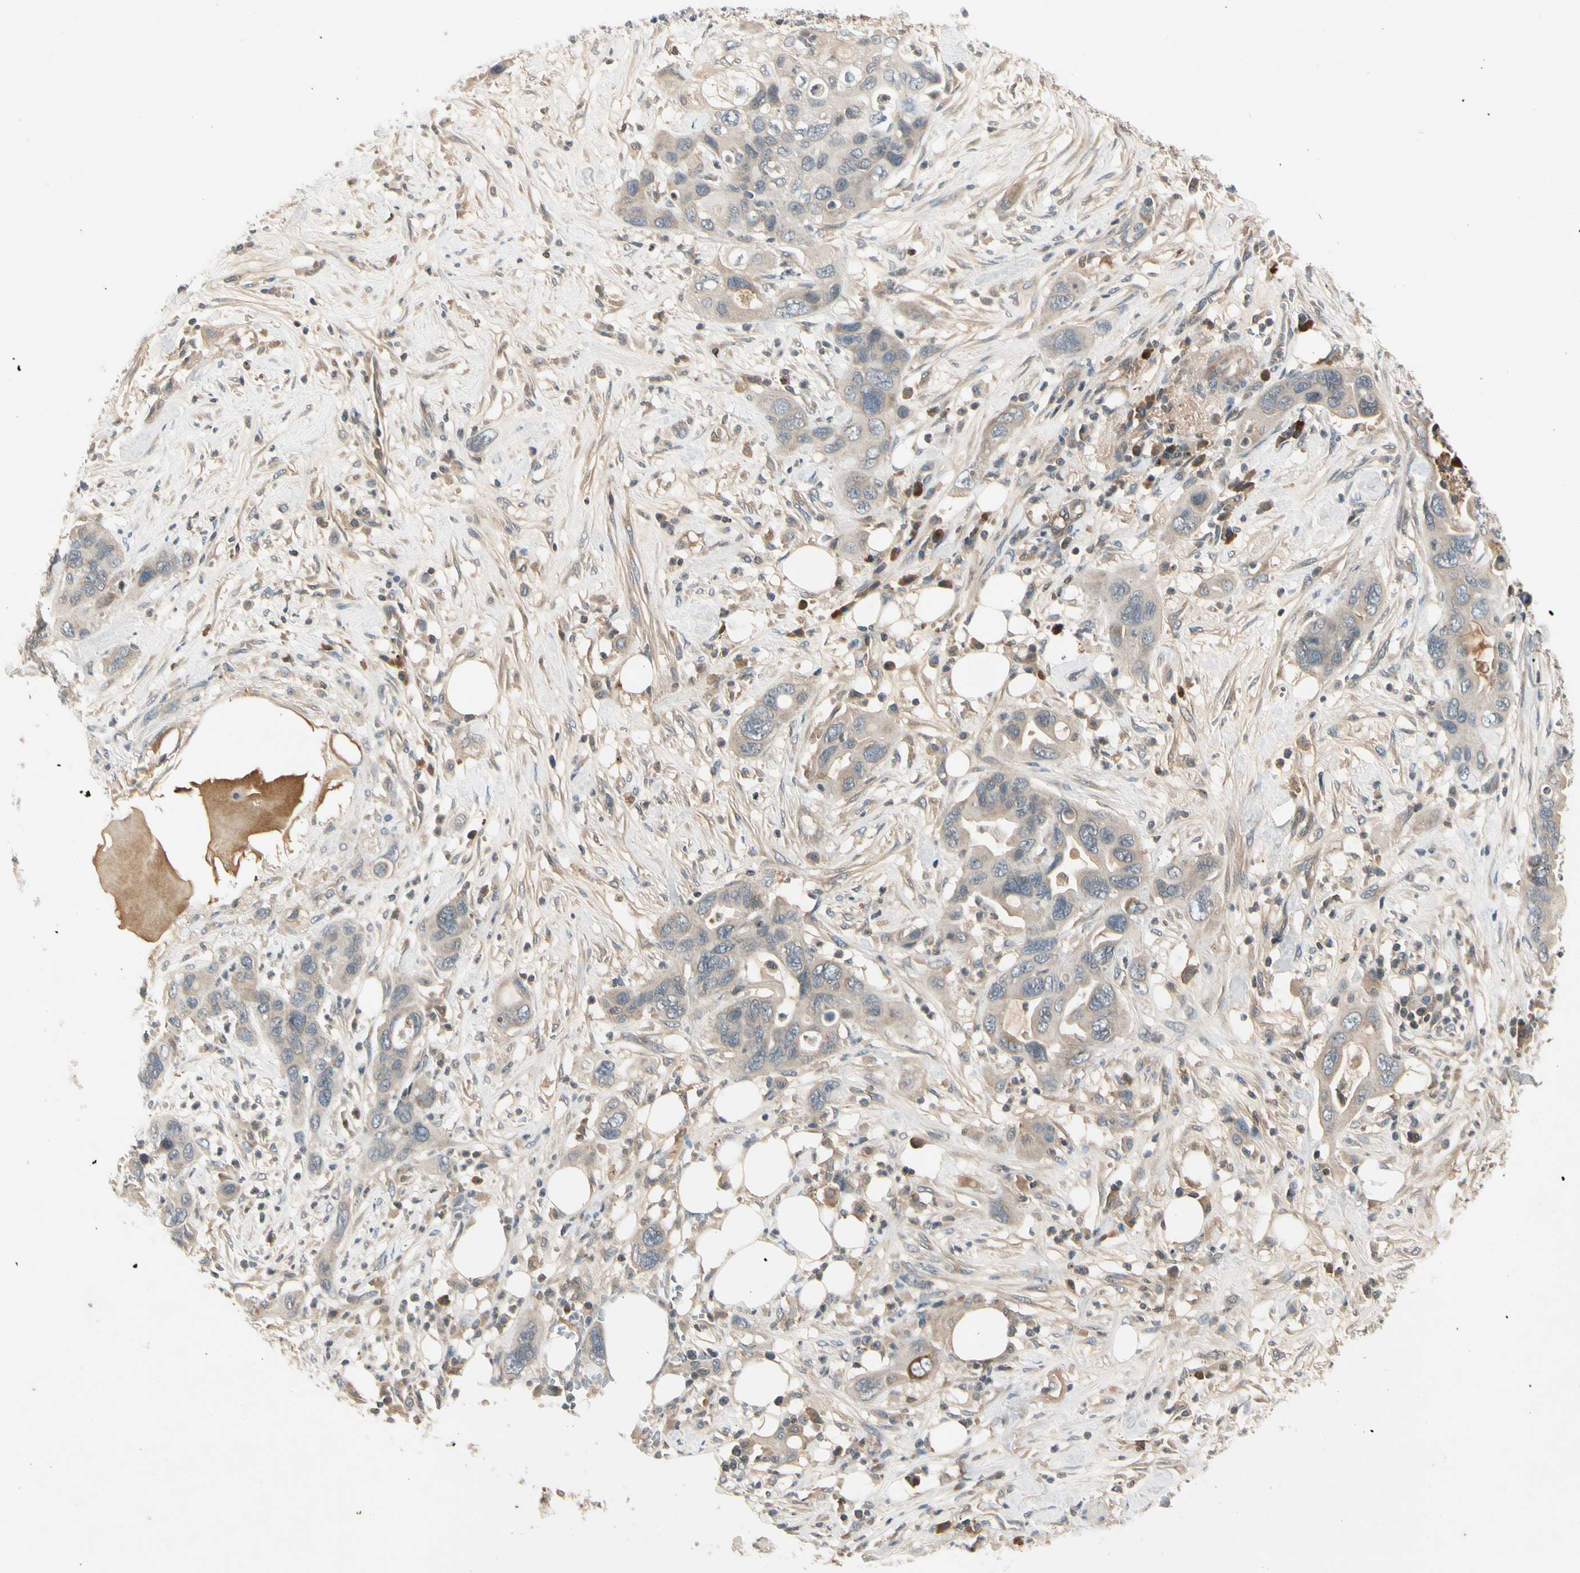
{"staining": {"intensity": "weak", "quantity": "25%-75%", "location": "cytoplasmic/membranous"}, "tissue": "pancreatic cancer", "cell_type": "Tumor cells", "image_type": "cancer", "snomed": [{"axis": "morphology", "description": "Adenocarcinoma, NOS"}, {"axis": "topography", "description": "Pancreas"}], "caption": "DAB (3,3'-diaminobenzidine) immunohistochemical staining of pancreatic adenocarcinoma reveals weak cytoplasmic/membranous protein positivity in approximately 25%-75% of tumor cells.", "gene": "CCL4", "patient": {"sex": "female", "age": 71}}